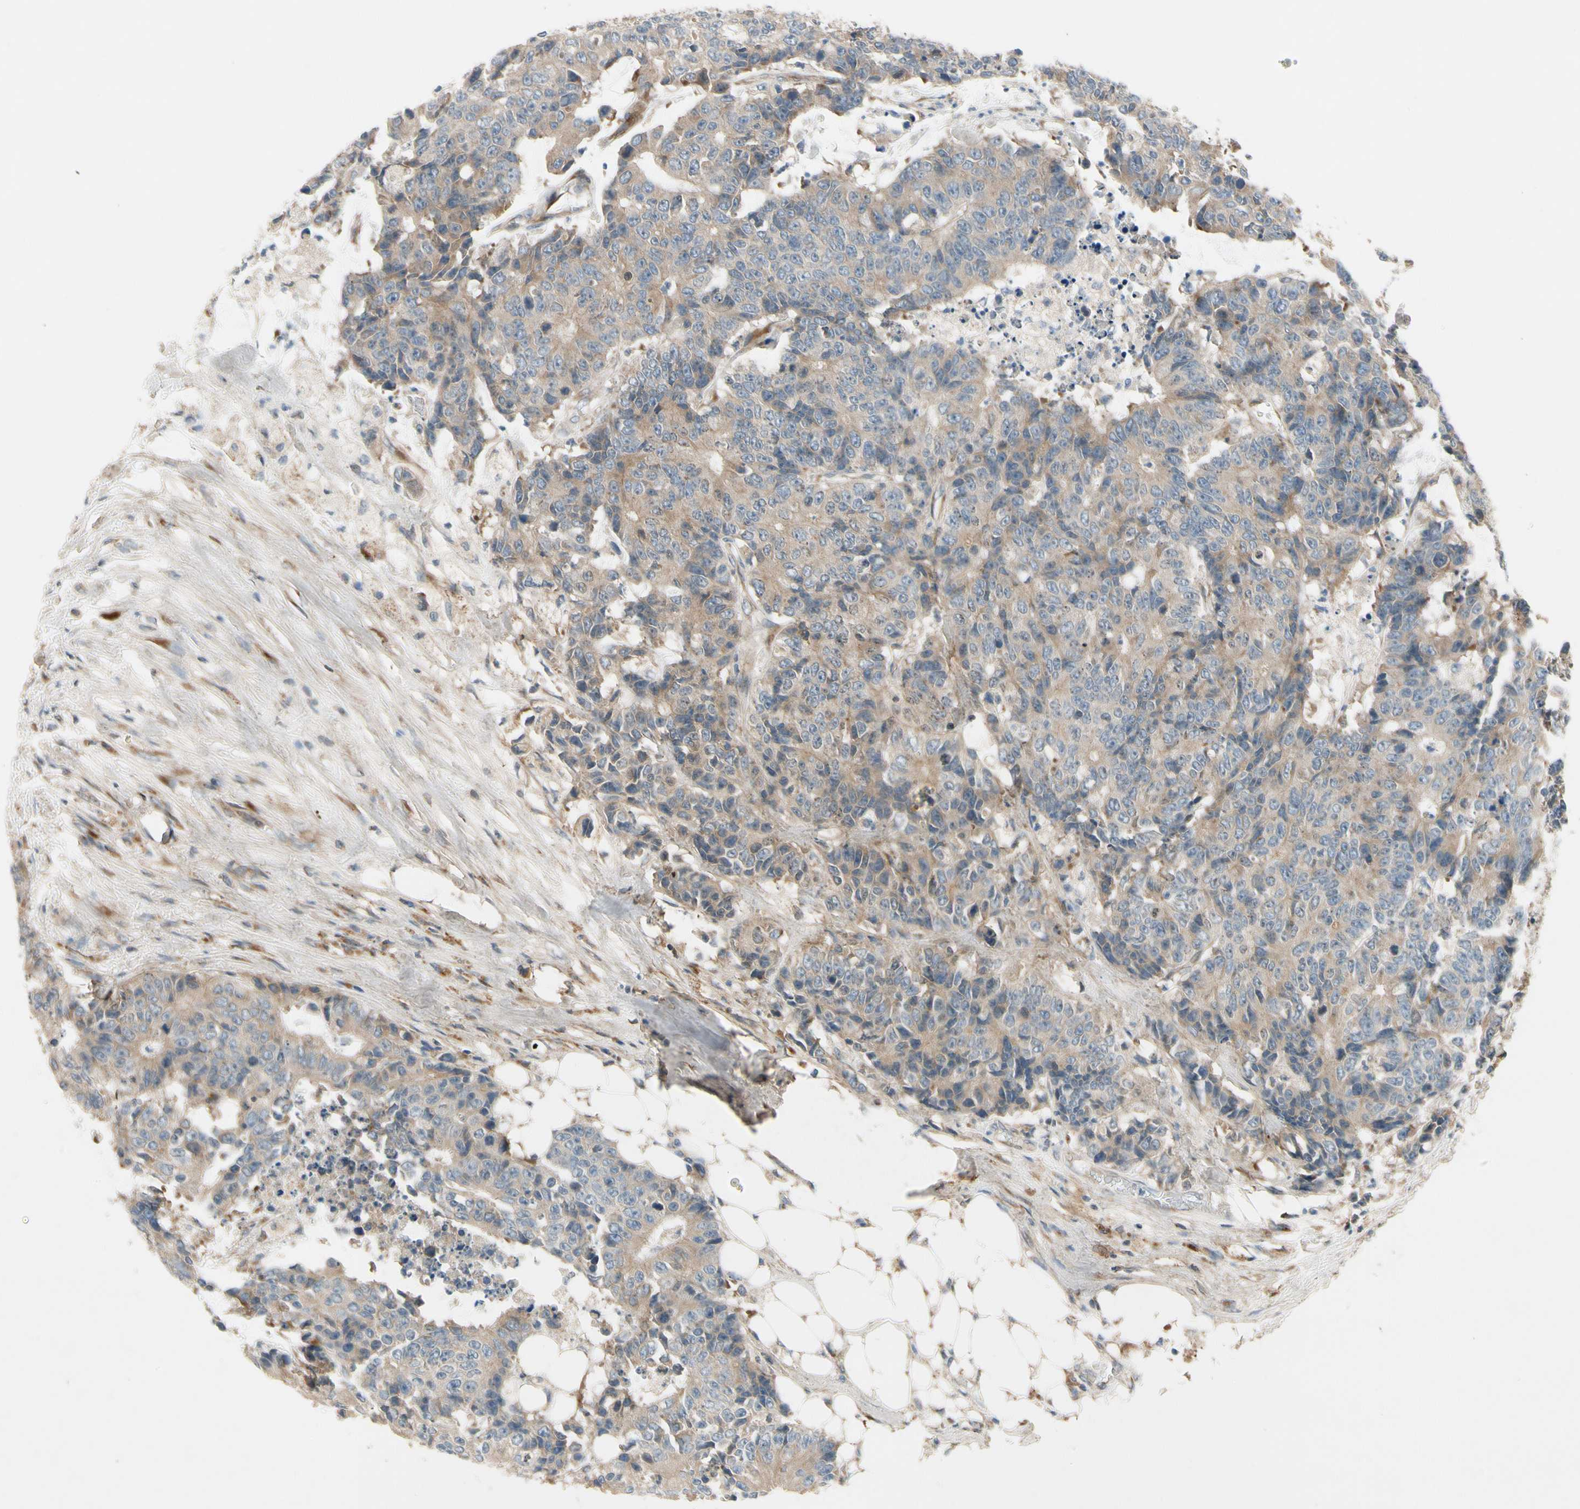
{"staining": {"intensity": "weak", "quantity": ">75%", "location": "cytoplasmic/membranous"}, "tissue": "colorectal cancer", "cell_type": "Tumor cells", "image_type": "cancer", "snomed": [{"axis": "morphology", "description": "Adenocarcinoma, NOS"}, {"axis": "topography", "description": "Colon"}], "caption": "This image exhibits adenocarcinoma (colorectal) stained with IHC to label a protein in brown. The cytoplasmic/membranous of tumor cells show weak positivity for the protein. Nuclei are counter-stained blue.", "gene": "MST1R", "patient": {"sex": "female", "age": 86}}